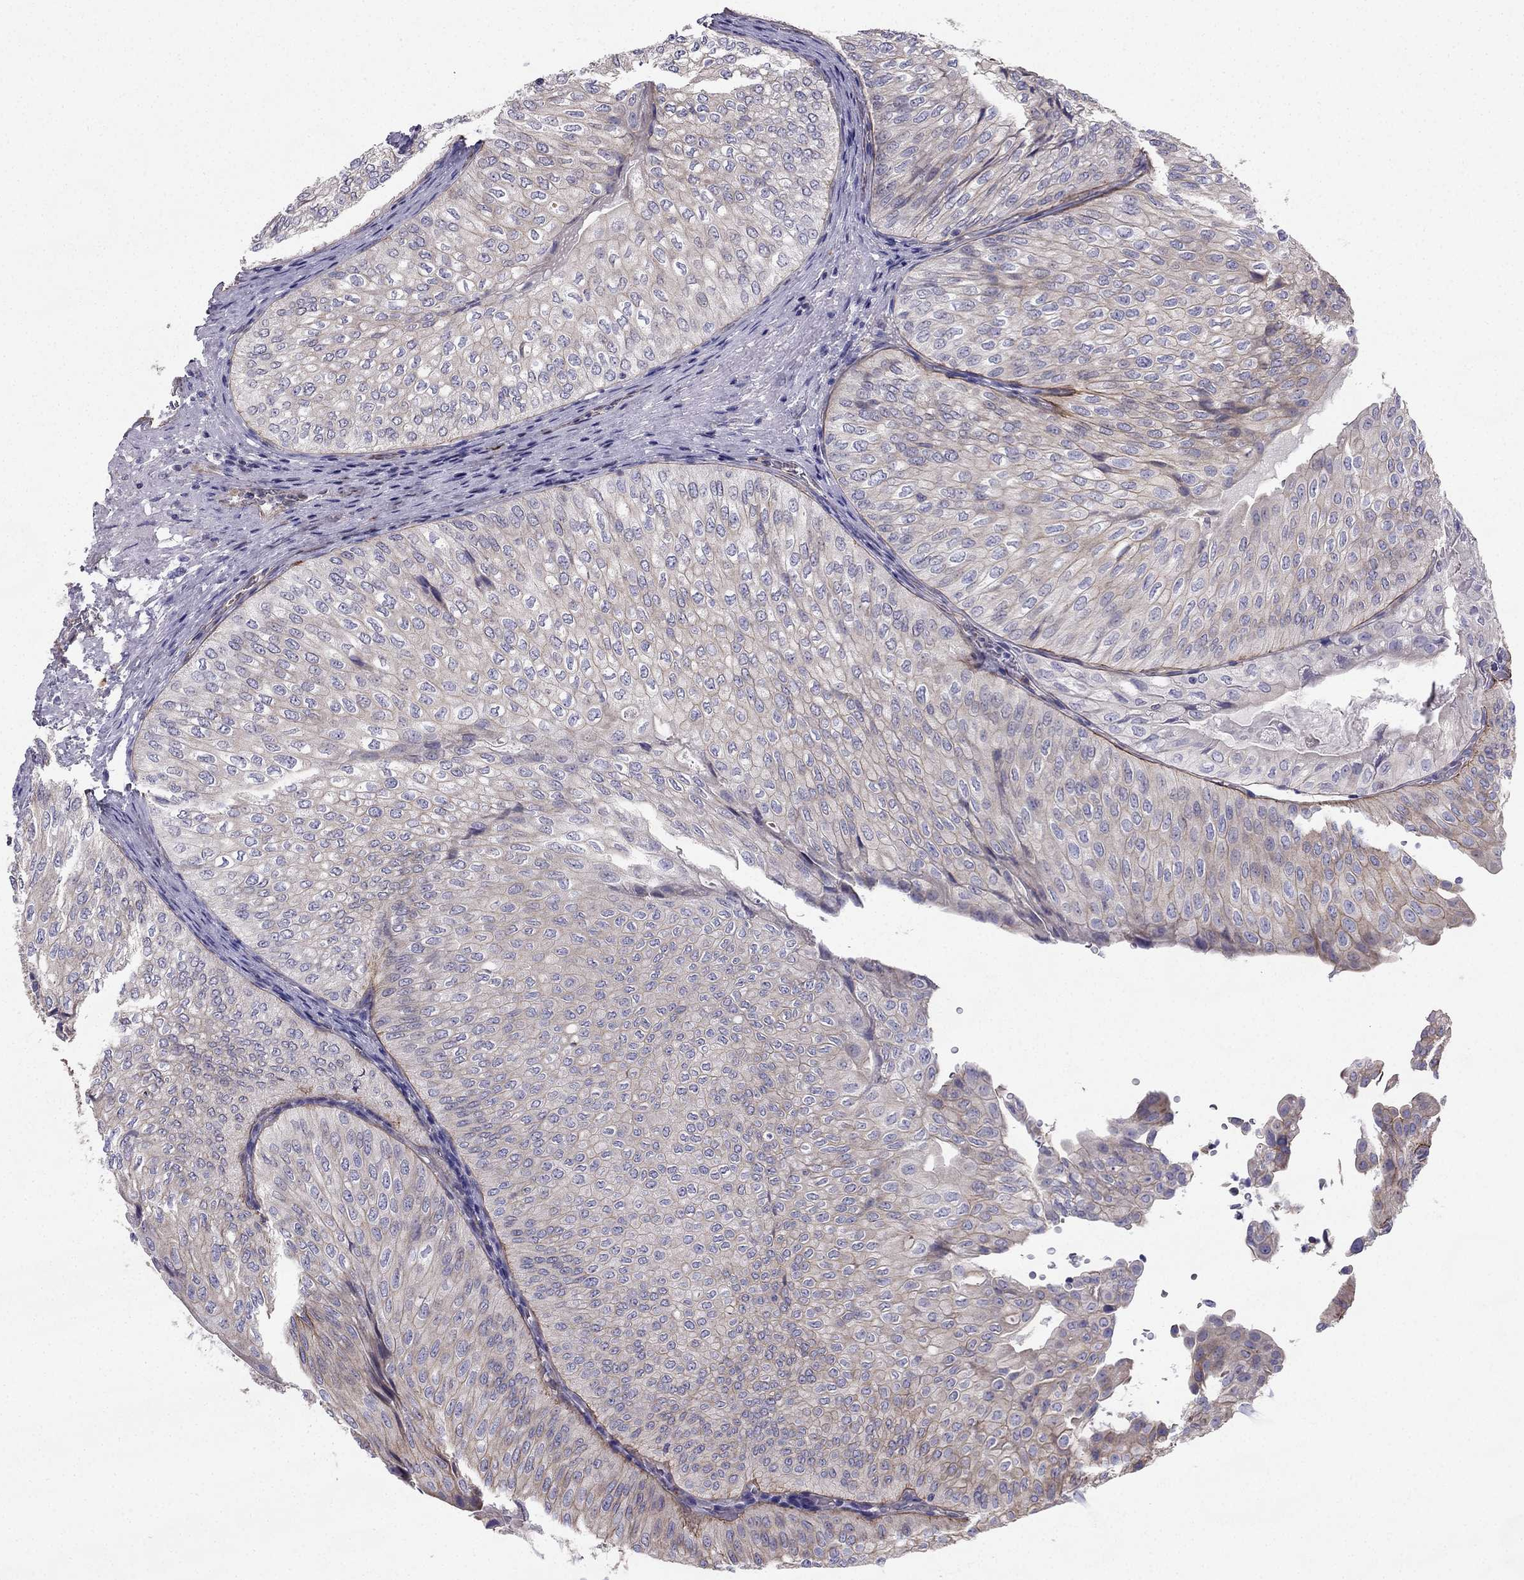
{"staining": {"intensity": "moderate", "quantity": "<25%", "location": "cytoplasmic/membranous"}, "tissue": "urothelial cancer", "cell_type": "Tumor cells", "image_type": "cancer", "snomed": [{"axis": "morphology", "description": "Urothelial carcinoma, NOS"}, {"axis": "topography", "description": "Urinary bladder"}], "caption": "Urothelial cancer stained for a protein (brown) demonstrates moderate cytoplasmic/membranous positive expression in about <25% of tumor cells.", "gene": "ENOX1", "patient": {"sex": "male", "age": 62}}